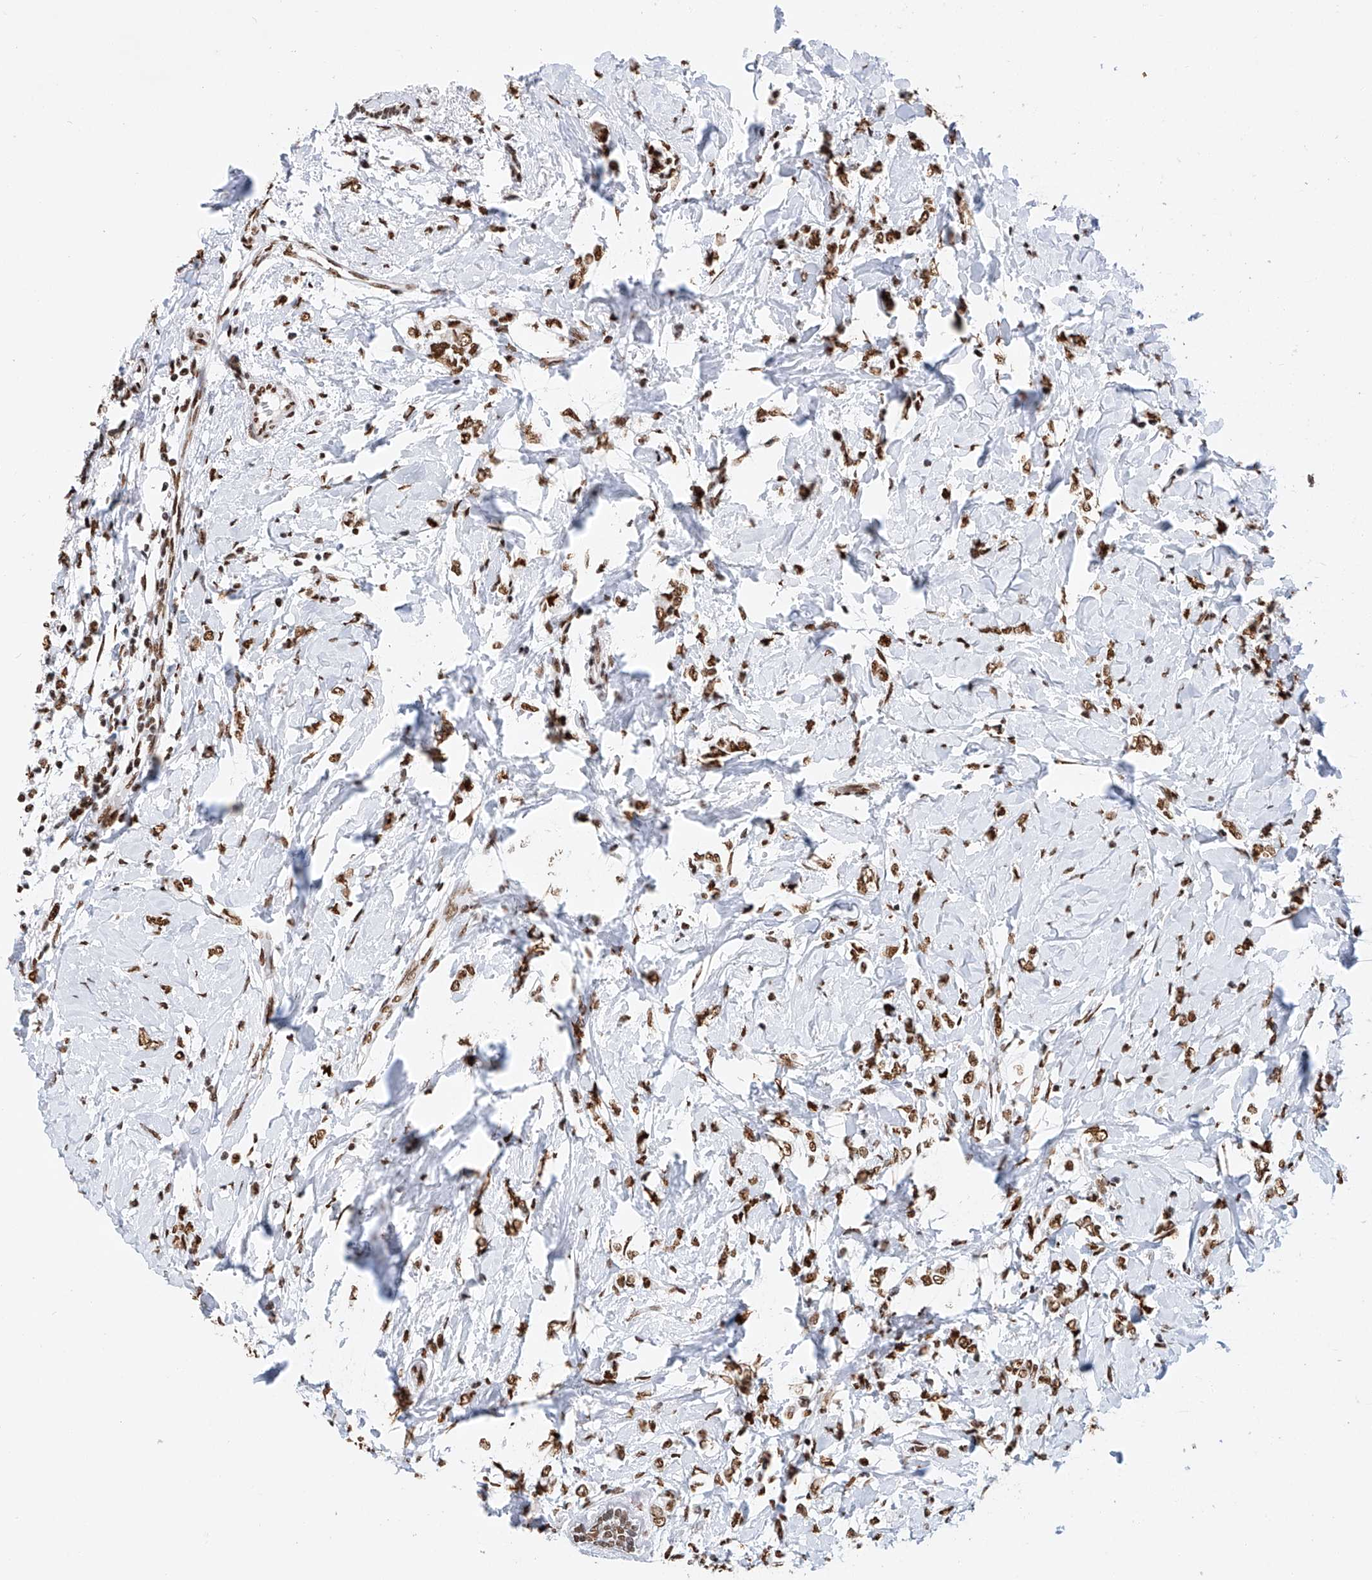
{"staining": {"intensity": "strong", "quantity": ">75%", "location": "nuclear"}, "tissue": "breast cancer", "cell_type": "Tumor cells", "image_type": "cancer", "snomed": [{"axis": "morphology", "description": "Normal tissue, NOS"}, {"axis": "morphology", "description": "Lobular carcinoma"}, {"axis": "topography", "description": "Breast"}], "caption": "This is a photomicrograph of IHC staining of breast lobular carcinoma, which shows strong expression in the nuclear of tumor cells.", "gene": "SRSF6", "patient": {"sex": "female", "age": 47}}